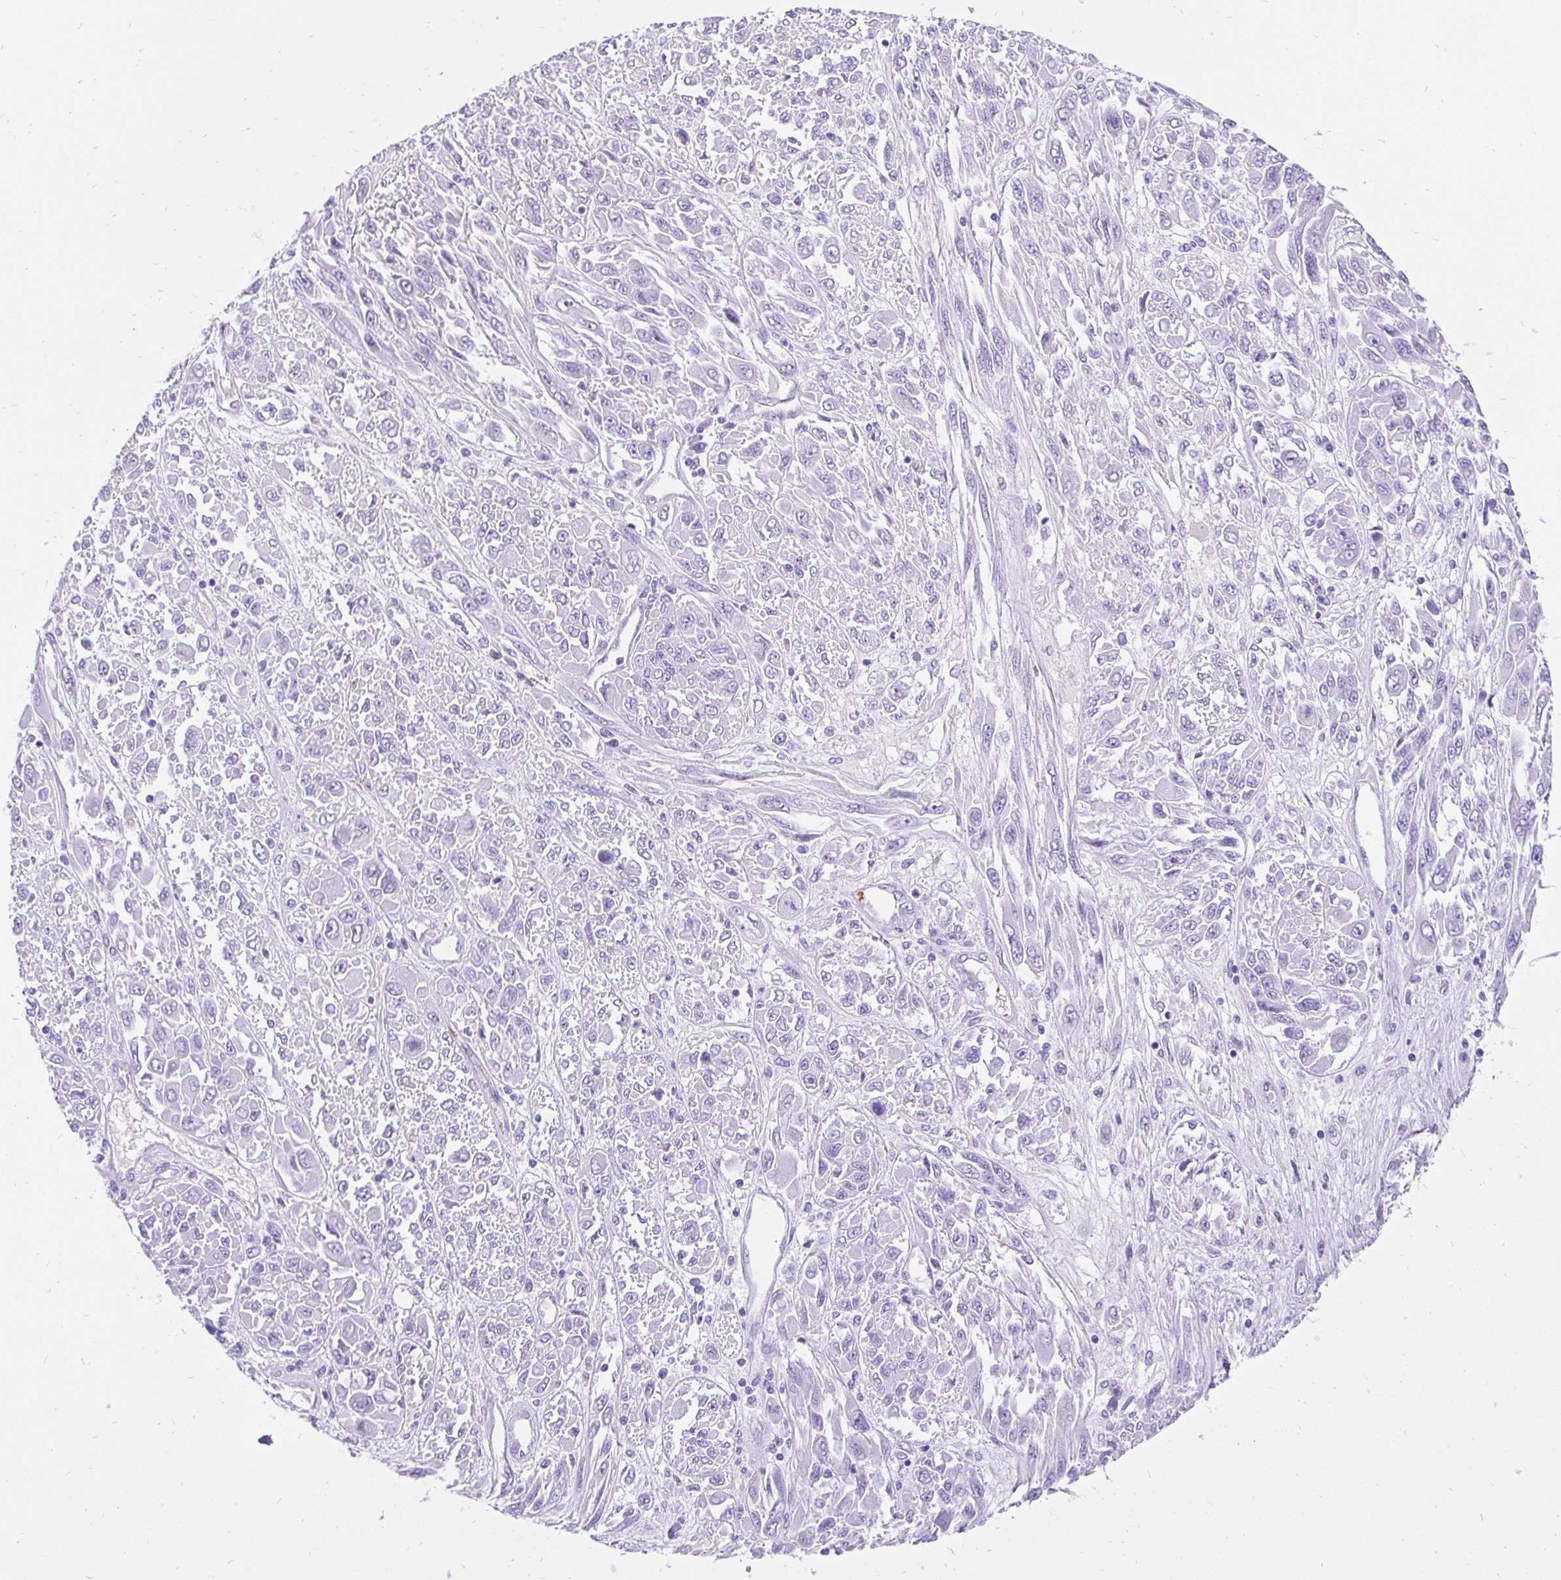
{"staining": {"intensity": "negative", "quantity": "none", "location": "none"}, "tissue": "melanoma", "cell_type": "Tumor cells", "image_type": "cancer", "snomed": [{"axis": "morphology", "description": "Malignant melanoma, NOS"}, {"axis": "topography", "description": "Skin"}], "caption": "The immunohistochemistry image has no significant expression in tumor cells of melanoma tissue.", "gene": "KRT13", "patient": {"sex": "female", "age": 91}}